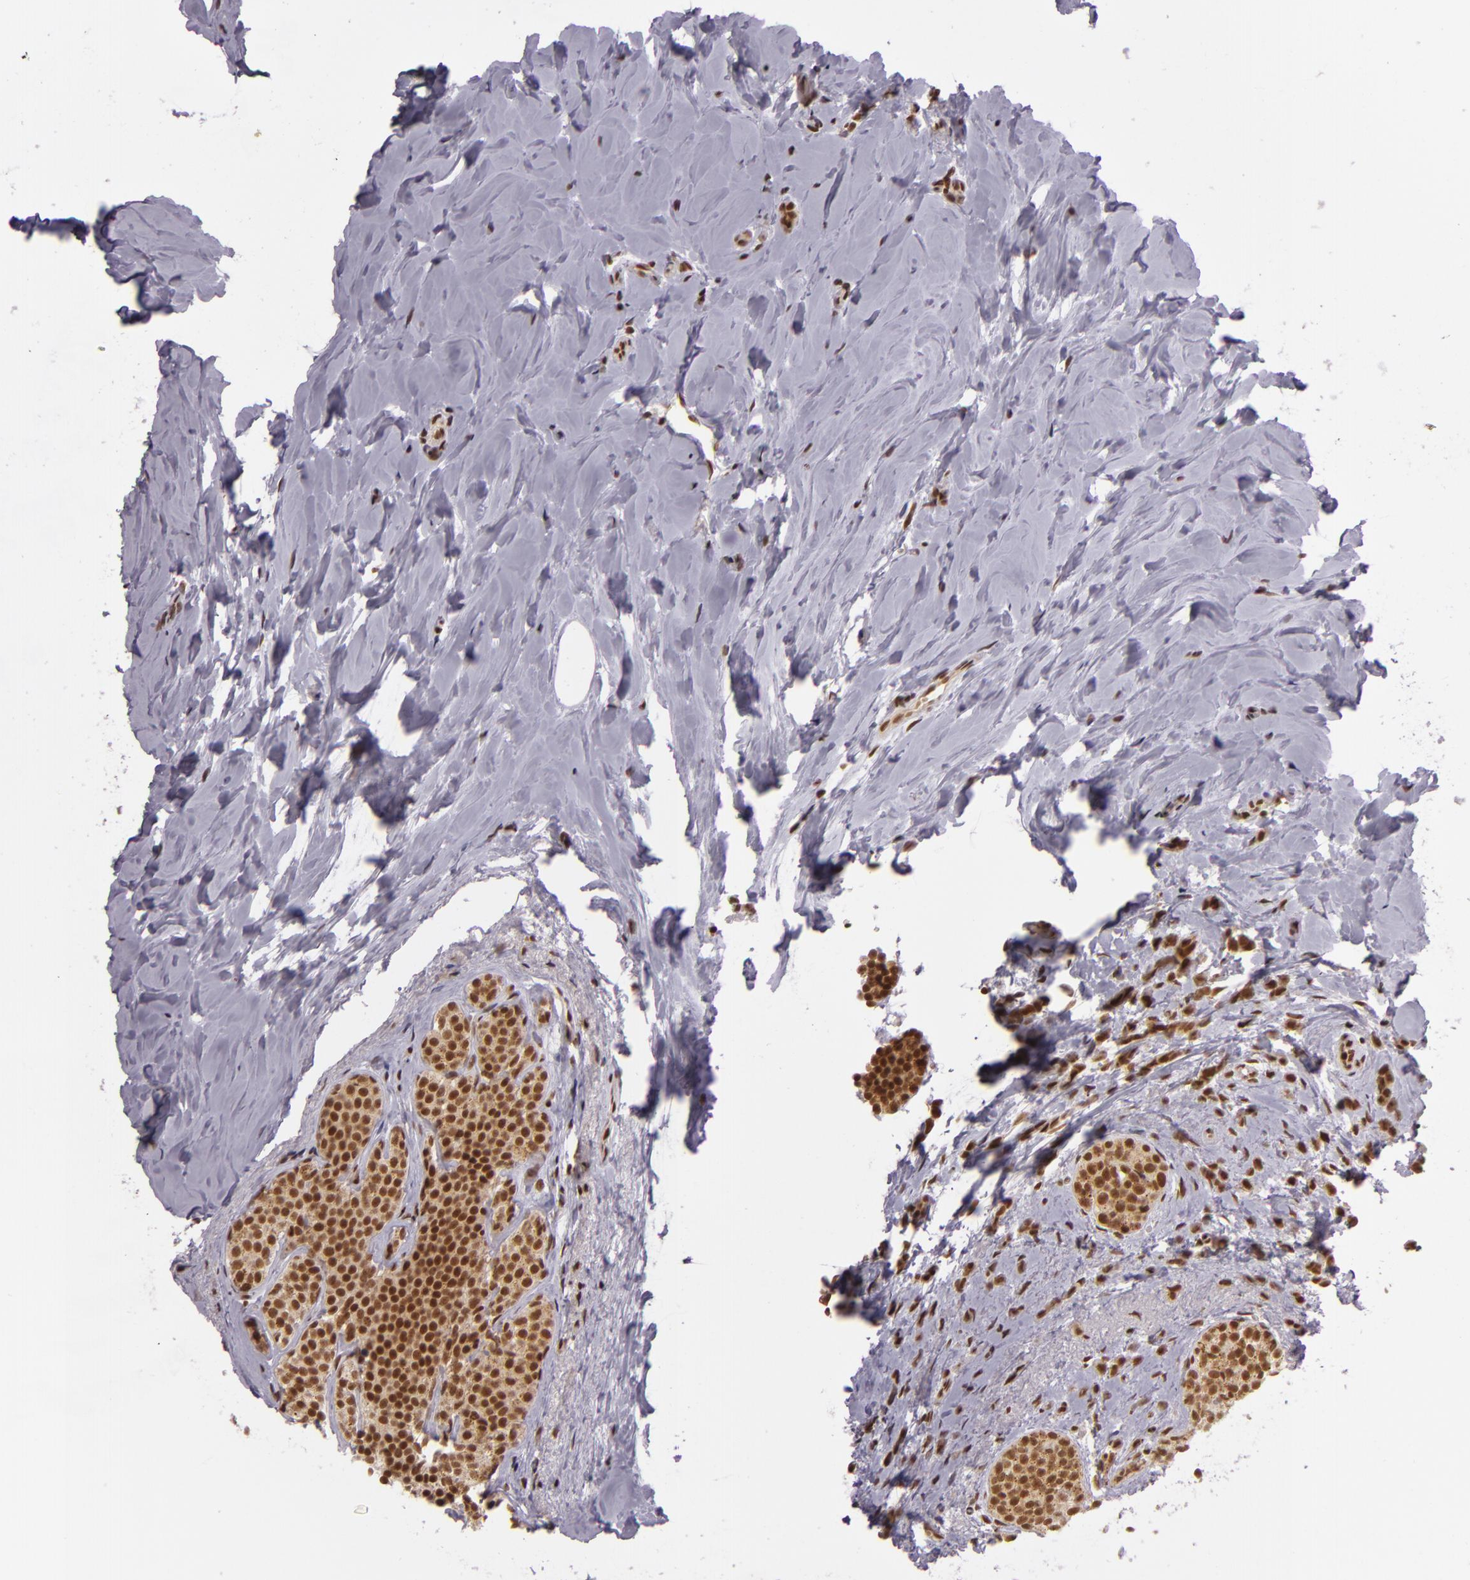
{"staining": {"intensity": "moderate", "quantity": ">75%", "location": "nuclear"}, "tissue": "breast cancer", "cell_type": "Tumor cells", "image_type": "cancer", "snomed": [{"axis": "morphology", "description": "Lobular carcinoma"}, {"axis": "topography", "description": "Breast"}], "caption": "Lobular carcinoma (breast) stained for a protein (brown) exhibits moderate nuclear positive expression in approximately >75% of tumor cells.", "gene": "ZFX", "patient": {"sex": "female", "age": 64}}